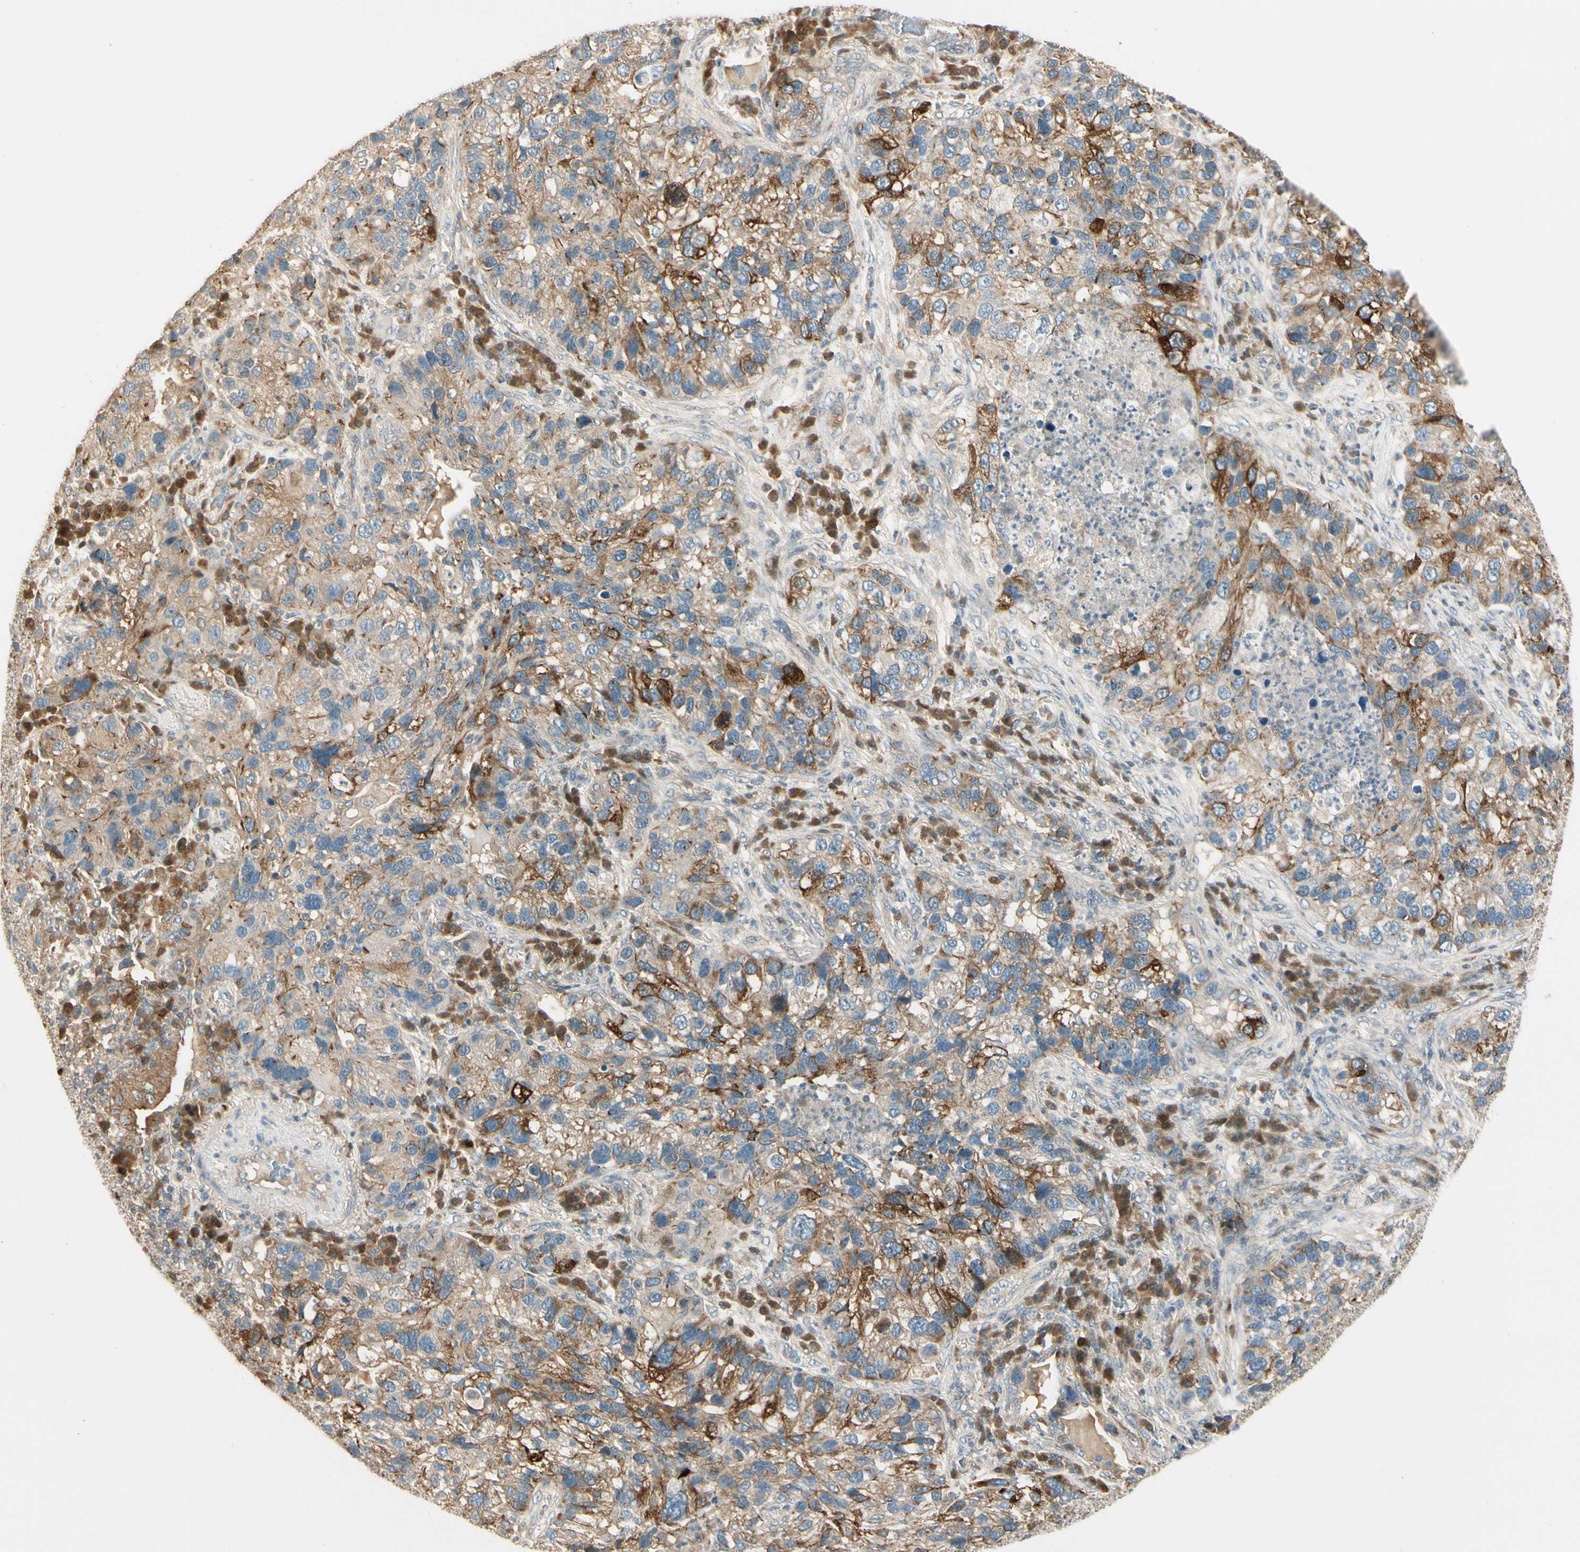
{"staining": {"intensity": "strong", "quantity": "25%-75%", "location": "cytoplasmic/membranous"}, "tissue": "lung cancer", "cell_type": "Tumor cells", "image_type": "cancer", "snomed": [{"axis": "morphology", "description": "Normal tissue, NOS"}, {"axis": "morphology", "description": "Adenocarcinoma, NOS"}, {"axis": "topography", "description": "Bronchus"}, {"axis": "topography", "description": "Lung"}], "caption": "Immunohistochemistry (DAB (3,3'-diaminobenzidine)) staining of lung adenocarcinoma reveals strong cytoplasmic/membranous protein expression in about 25%-75% of tumor cells. (brown staining indicates protein expression, while blue staining denotes nuclei).", "gene": "PLXNA1", "patient": {"sex": "male", "age": 54}}